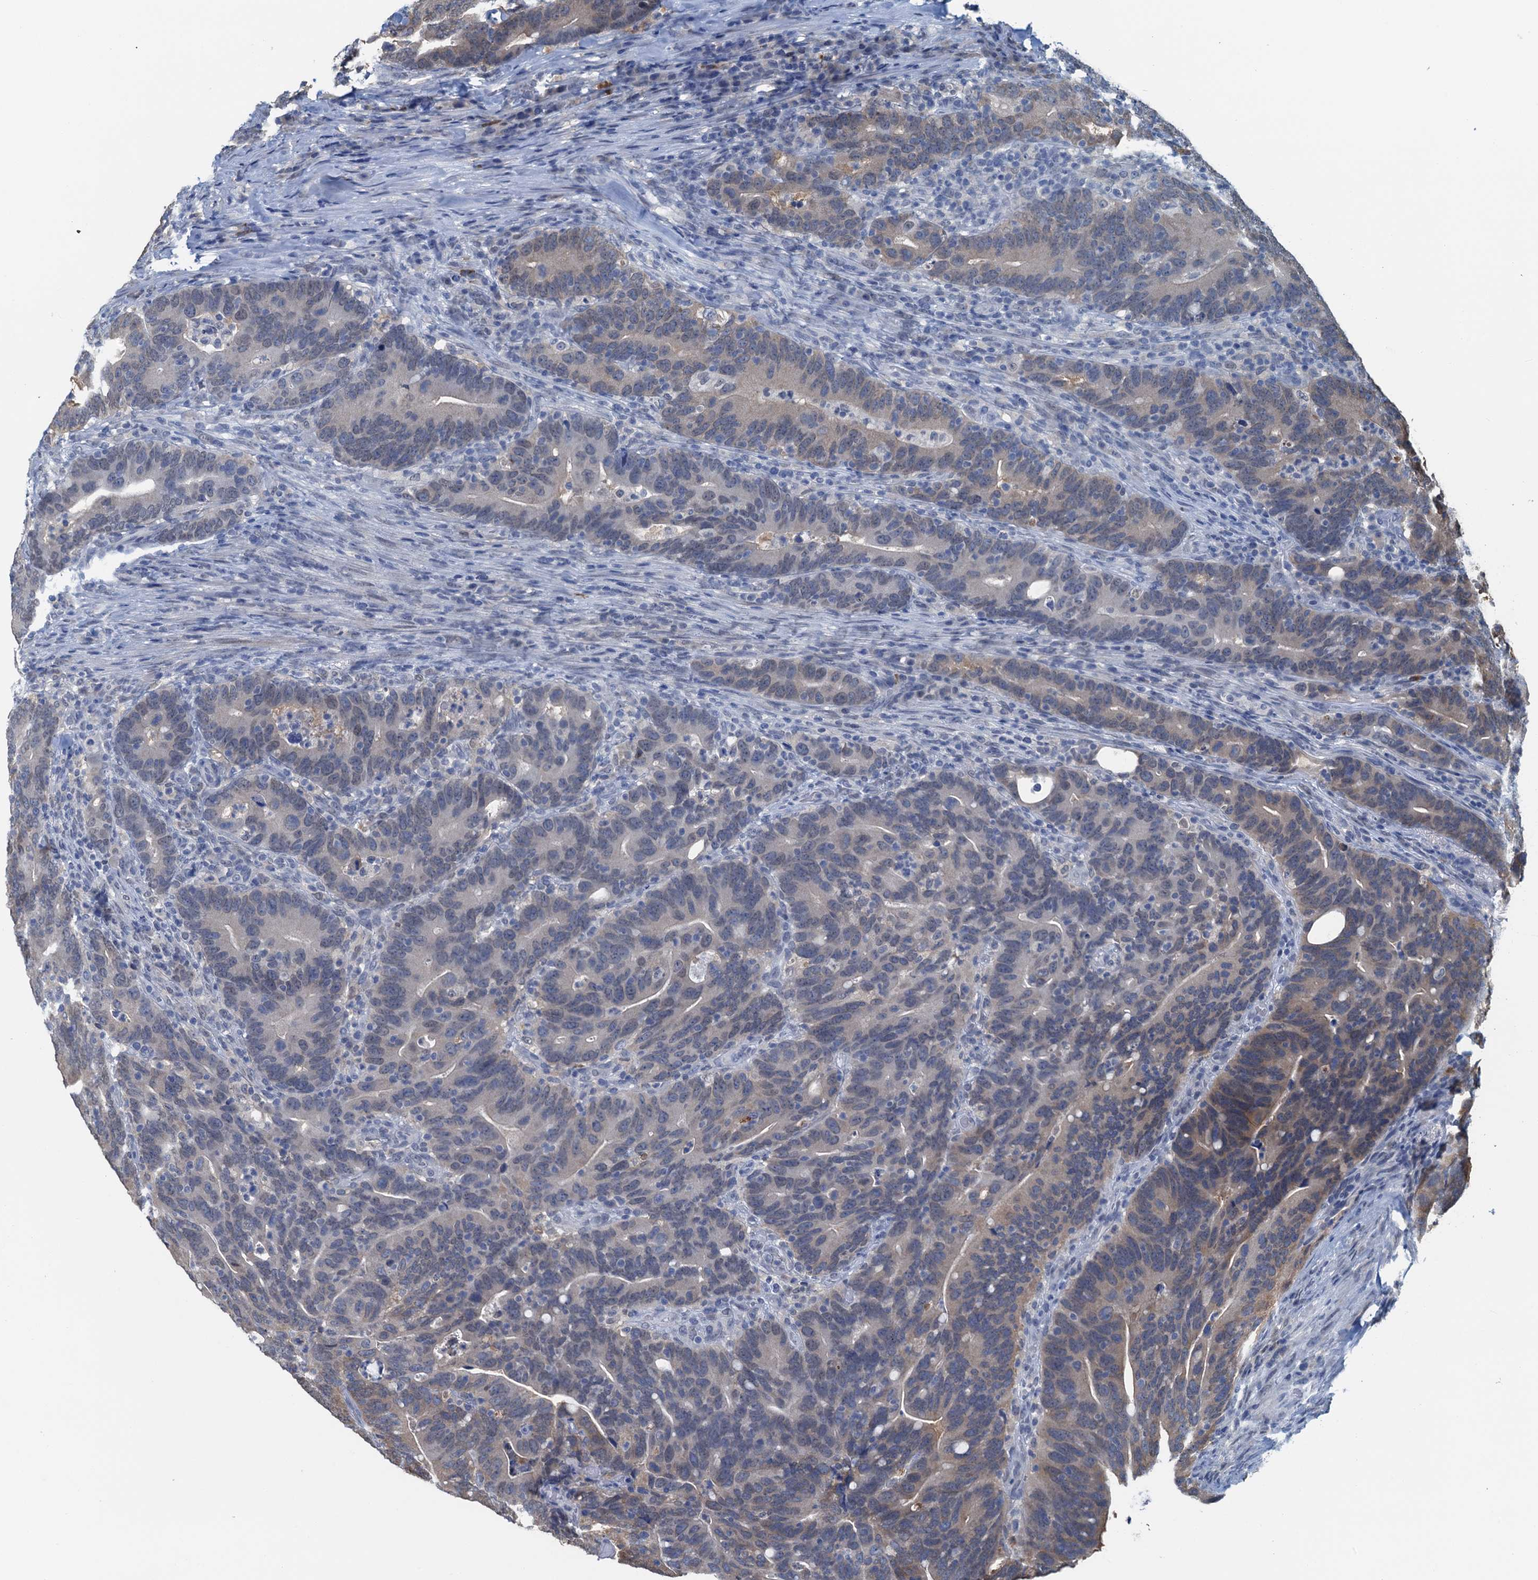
{"staining": {"intensity": "weak", "quantity": "<25%", "location": "cytoplasmic/membranous"}, "tissue": "colorectal cancer", "cell_type": "Tumor cells", "image_type": "cancer", "snomed": [{"axis": "morphology", "description": "Adenocarcinoma, NOS"}, {"axis": "topography", "description": "Colon"}], "caption": "Tumor cells show no significant expression in colorectal adenocarcinoma.", "gene": "AHCY", "patient": {"sex": "female", "age": 66}}